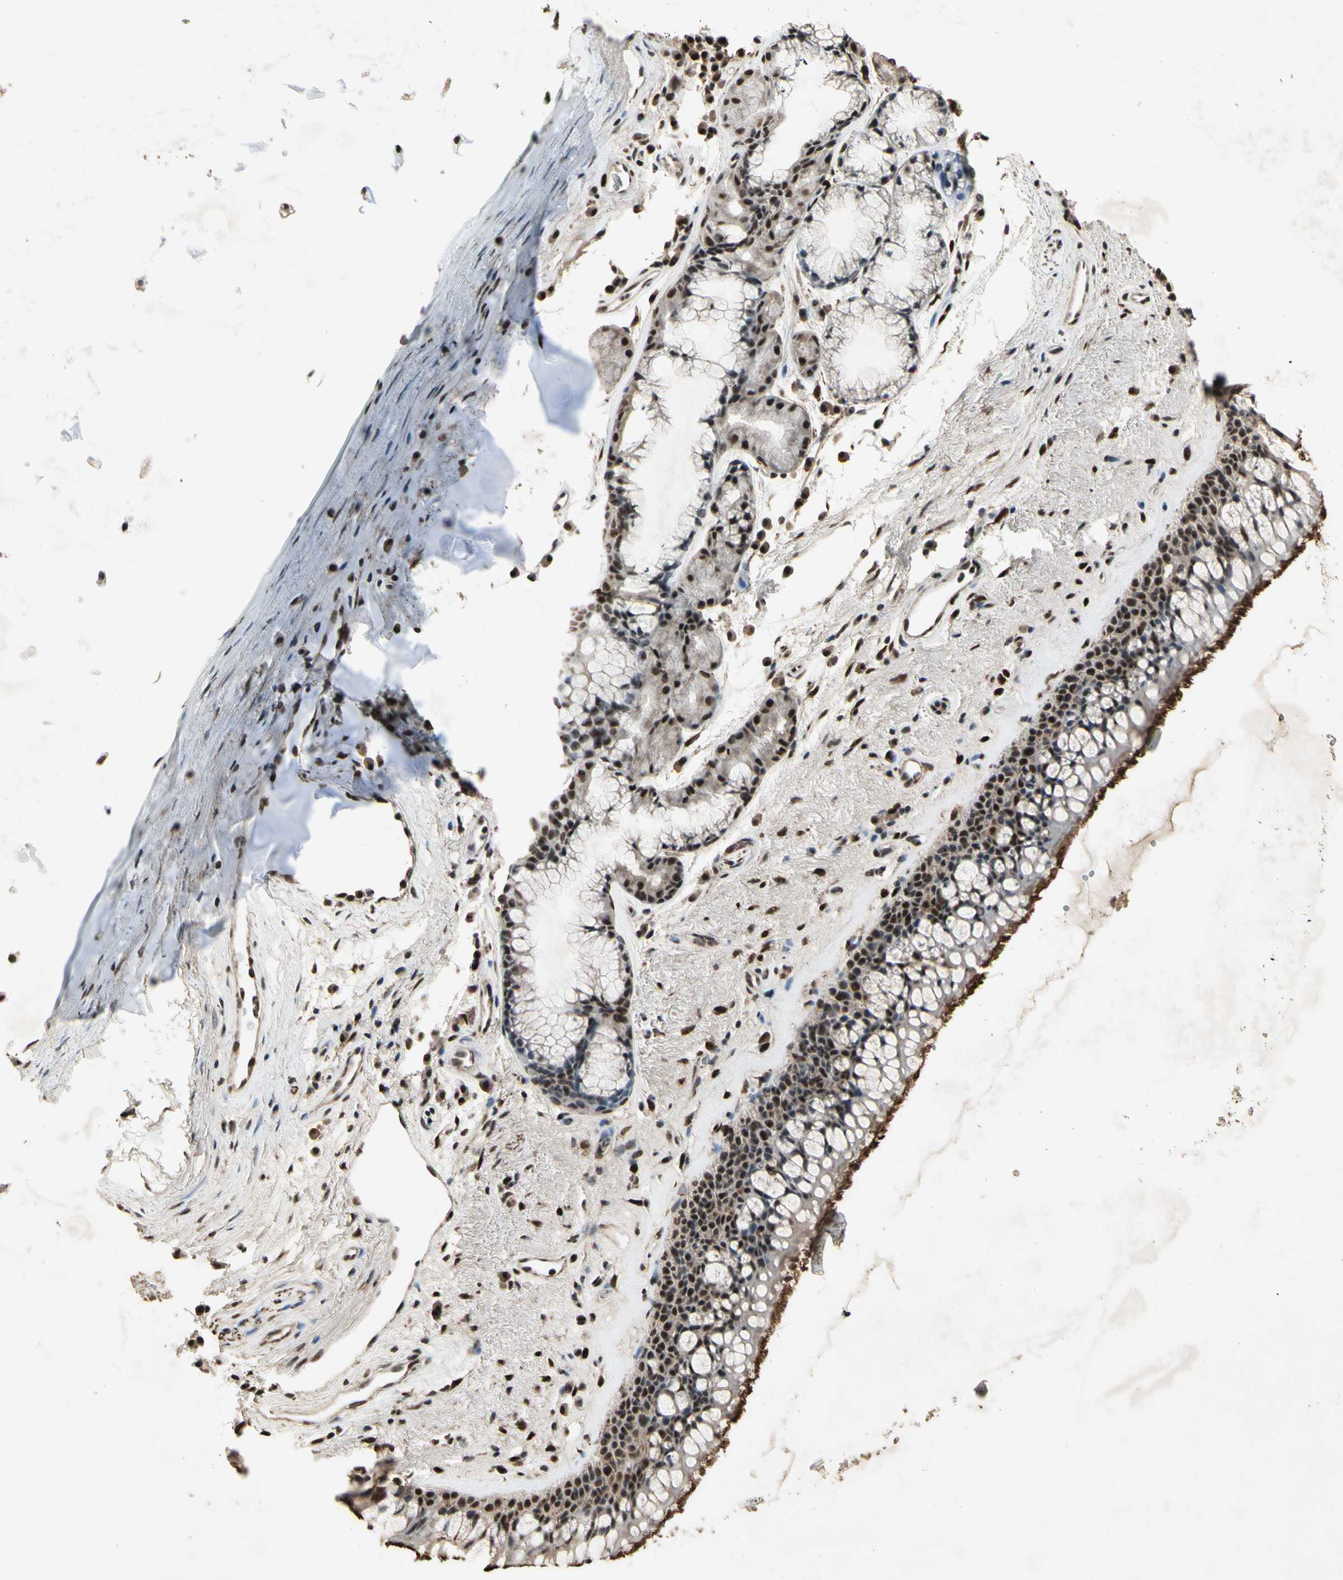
{"staining": {"intensity": "strong", "quantity": ">75%", "location": "cytoplasmic/membranous,nuclear"}, "tissue": "bronchus", "cell_type": "Respiratory epithelial cells", "image_type": "normal", "snomed": [{"axis": "morphology", "description": "Normal tissue, NOS"}, {"axis": "topography", "description": "Bronchus"}], "caption": "Bronchus stained with IHC shows strong cytoplasmic/membranous,nuclear expression in about >75% of respiratory epithelial cells.", "gene": "TBX2", "patient": {"sex": "female", "age": 54}}